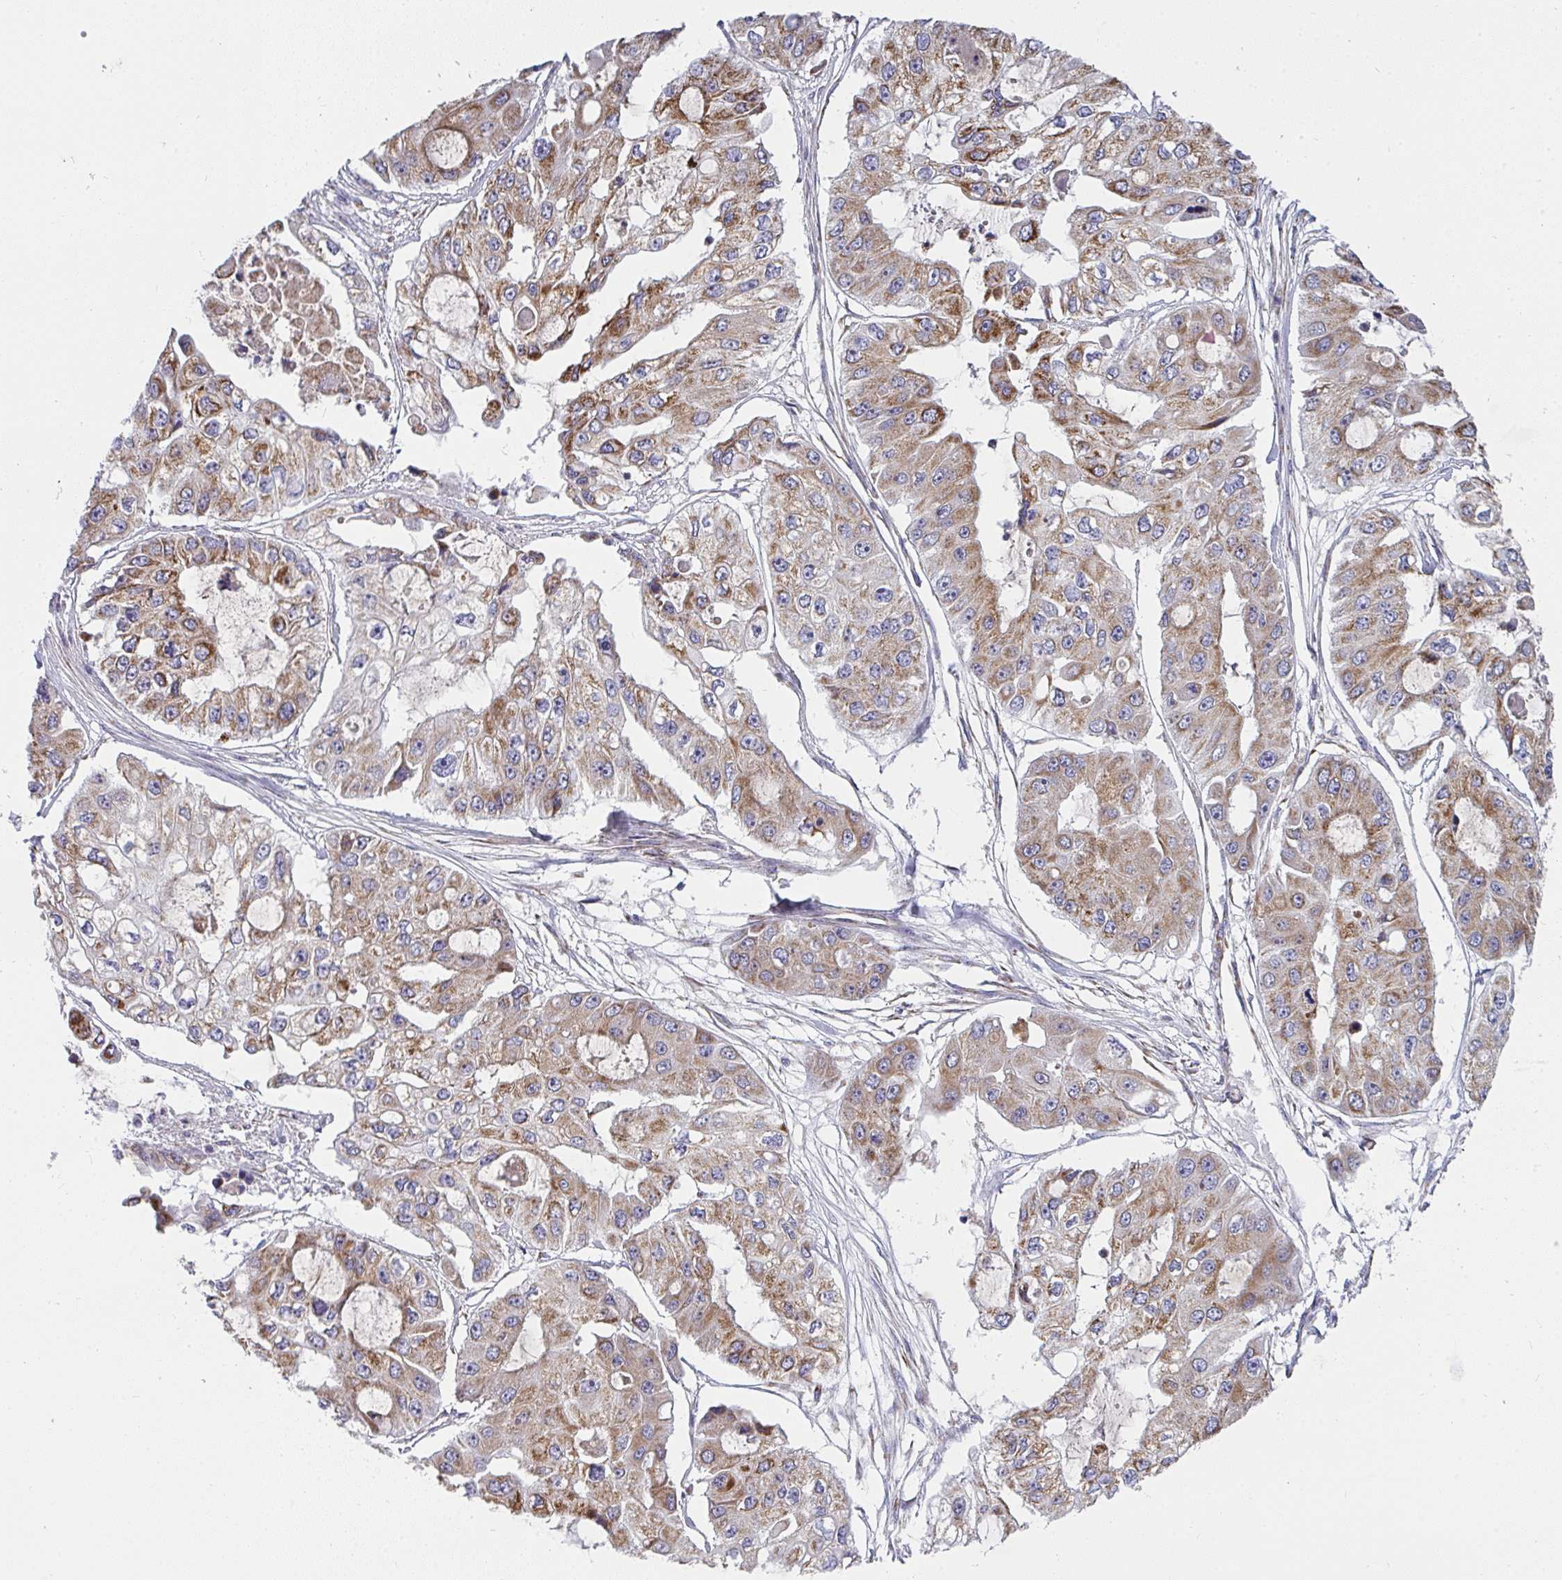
{"staining": {"intensity": "moderate", "quantity": ">75%", "location": "cytoplasmic/membranous"}, "tissue": "ovarian cancer", "cell_type": "Tumor cells", "image_type": "cancer", "snomed": [{"axis": "morphology", "description": "Cystadenocarcinoma, serous, NOS"}, {"axis": "topography", "description": "Ovary"}], "caption": "An image of human ovarian cancer stained for a protein displays moderate cytoplasmic/membranous brown staining in tumor cells. (IHC, brightfield microscopy, high magnification).", "gene": "FAHD1", "patient": {"sex": "female", "age": 56}}